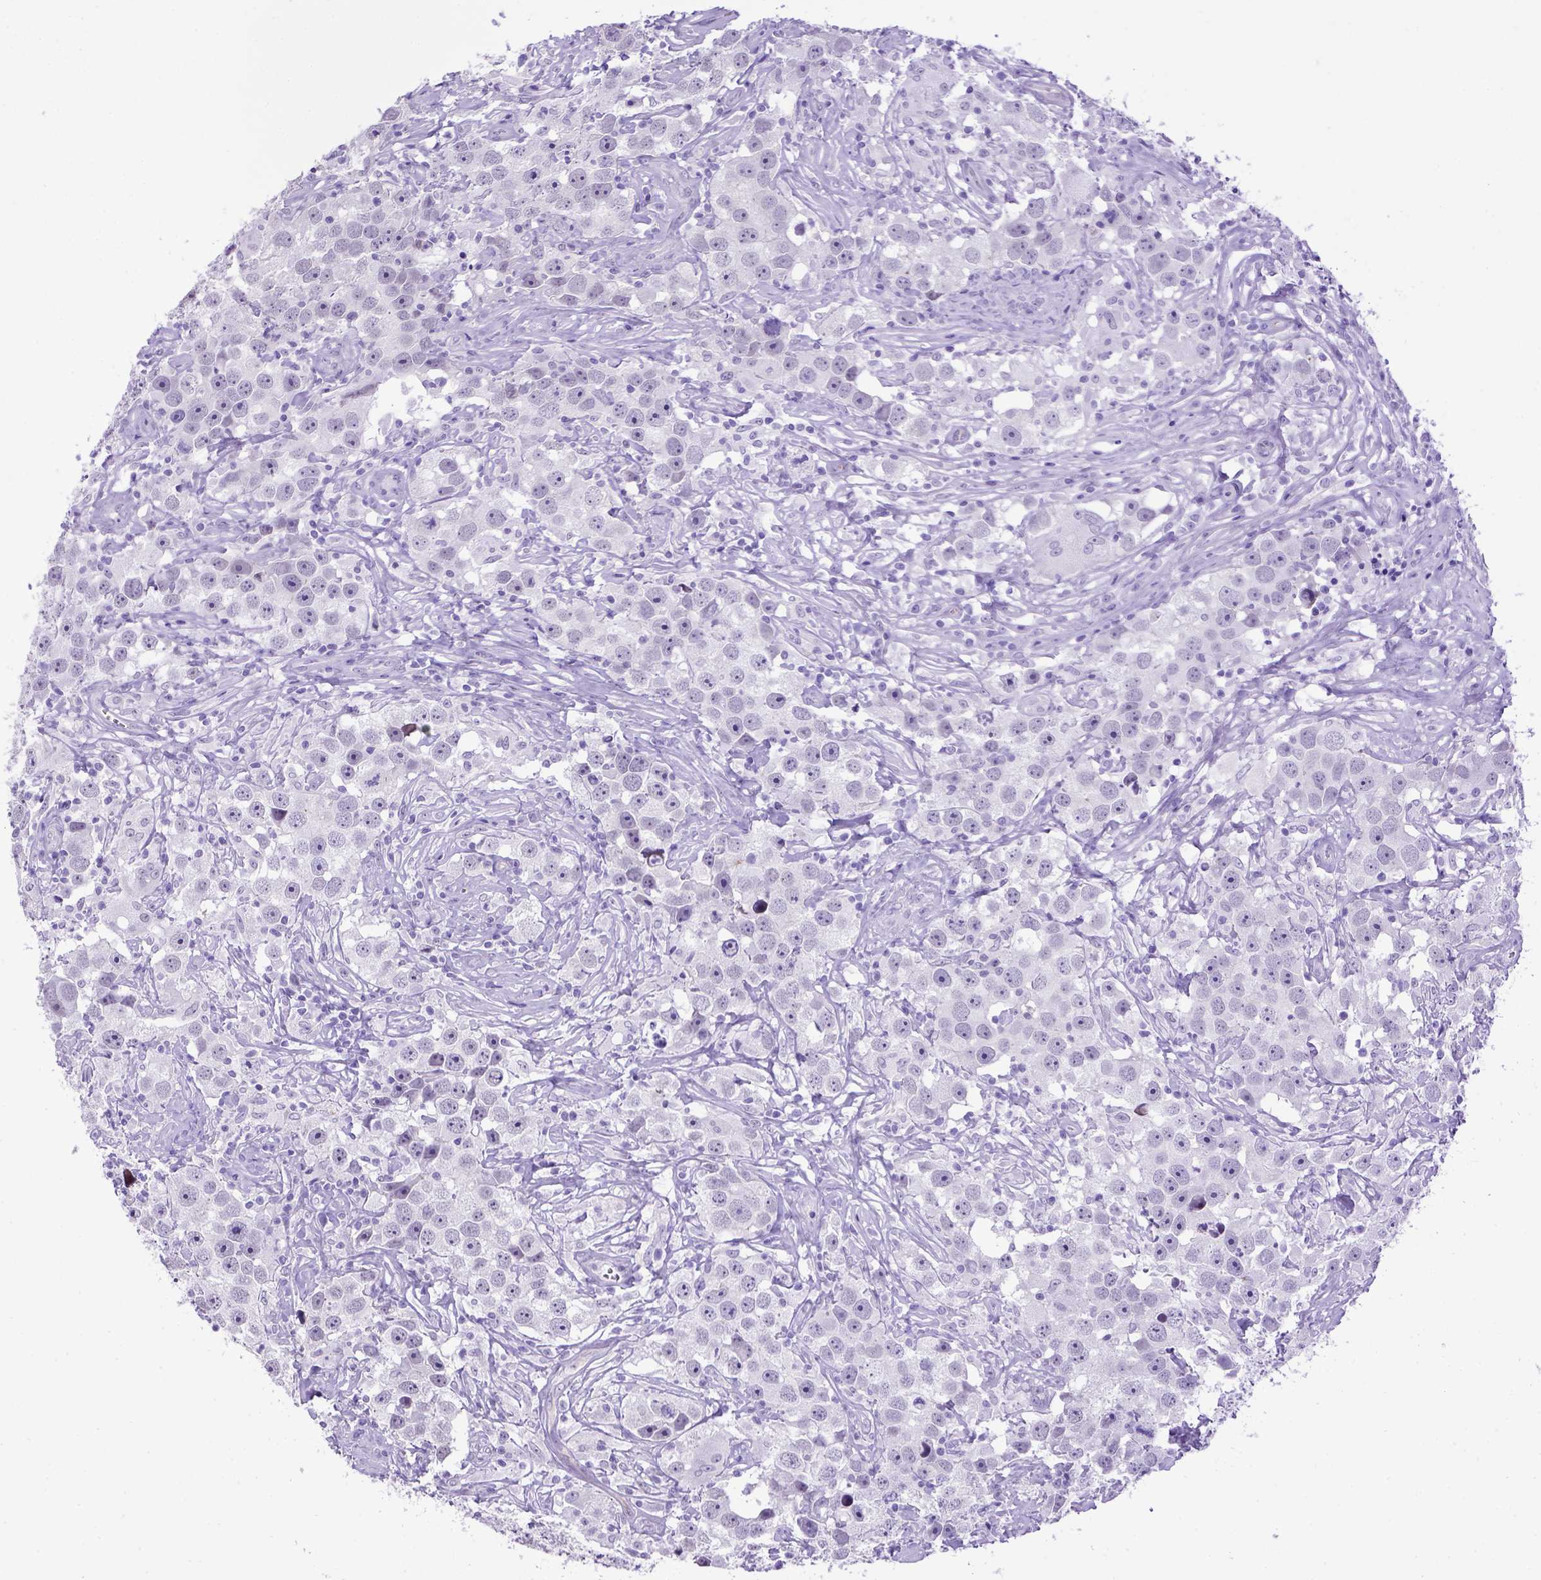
{"staining": {"intensity": "negative", "quantity": "none", "location": "none"}, "tissue": "testis cancer", "cell_type": "Tumor cells", "image_type": "cancer", "snomed": [{"axis": "morphology", "description": "Seminoma, NOS"}, {"axis": "topography", "description": "Testis"}], "caption": "This is a image of IHC staining of seminoma (testis), which shows no positivity in tumor cells.", "gene": "ADAM12", "patient": {"sex": "male", "age": 49}}